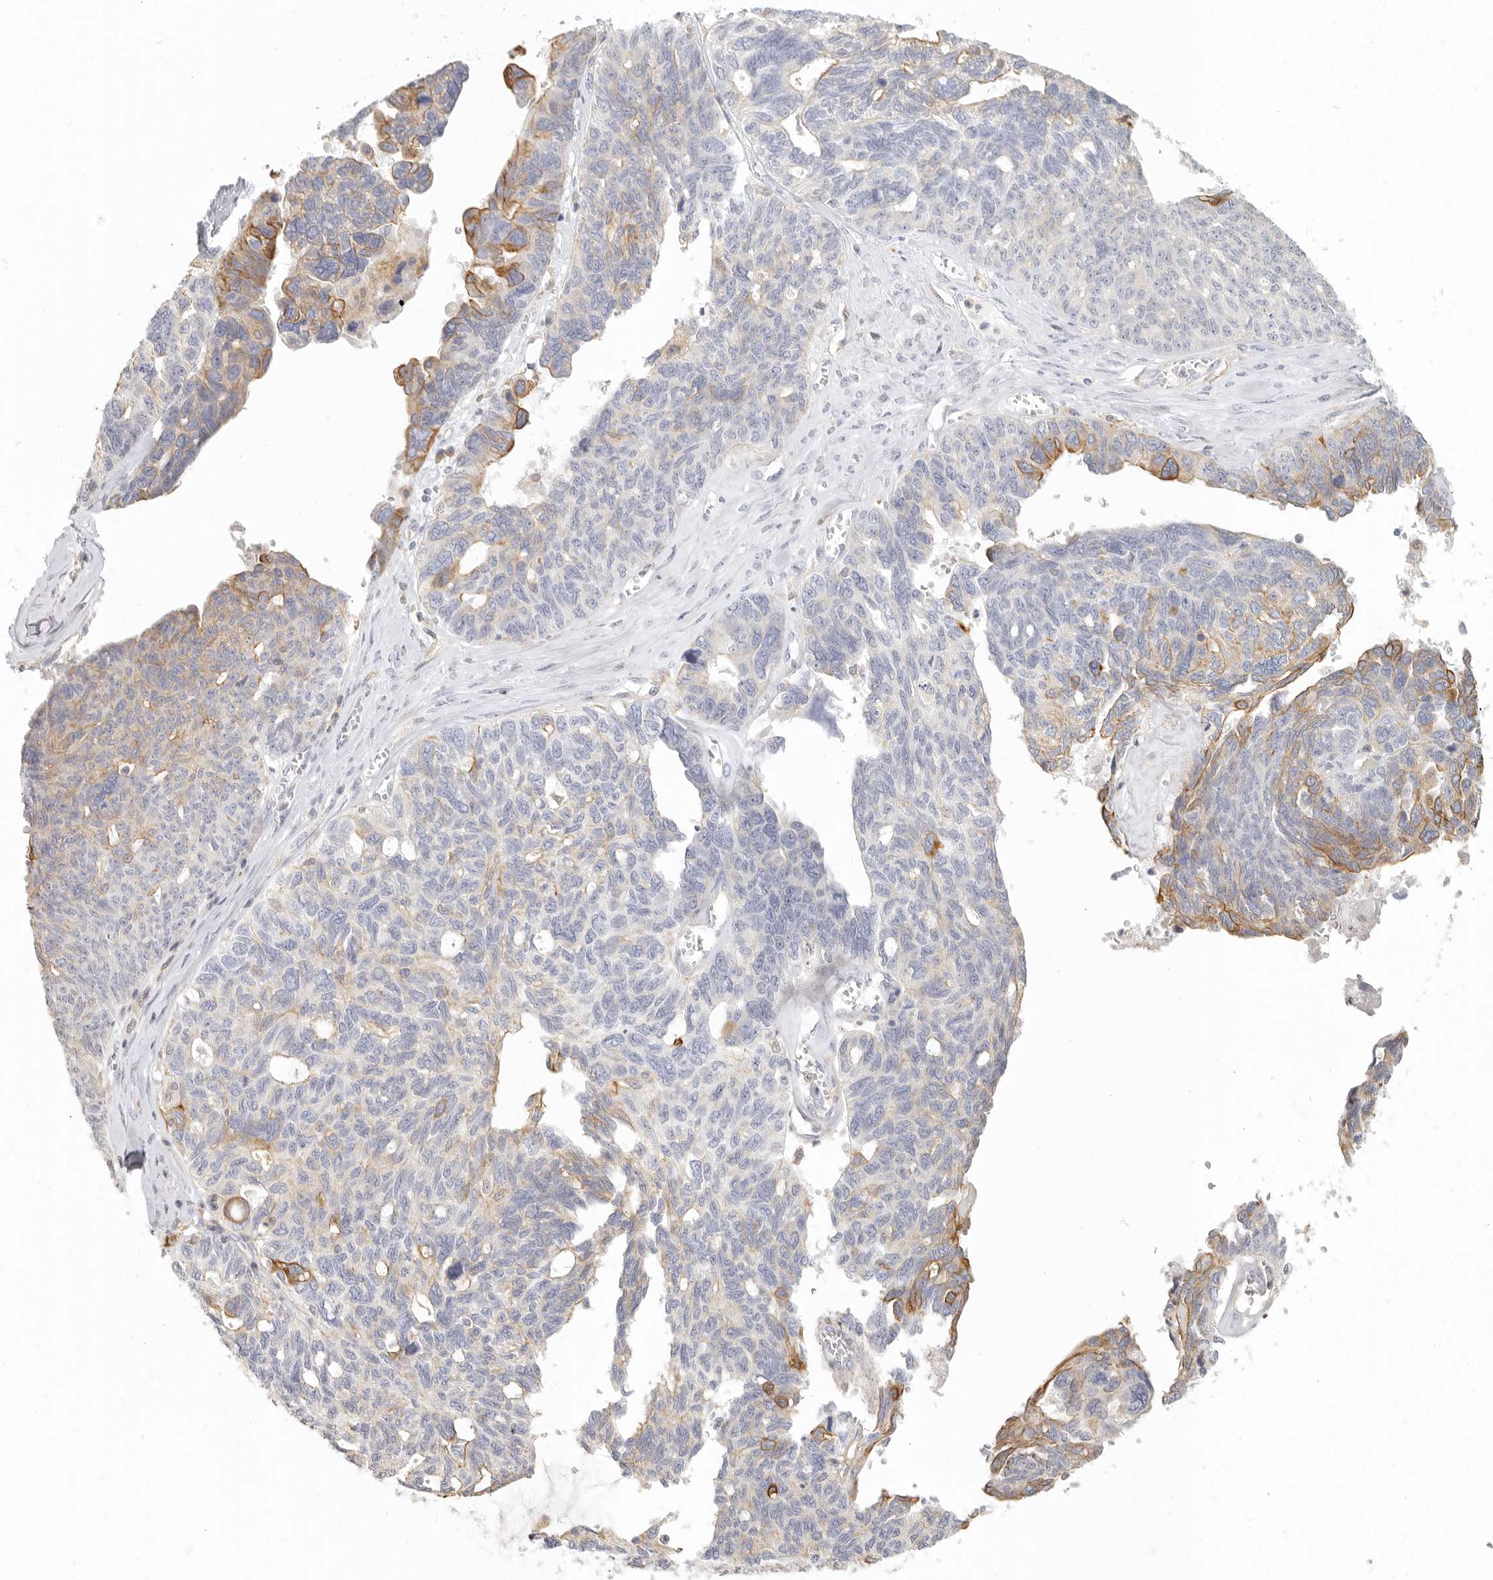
{"staining": {"intensity": "moderate", "quantity": "25%-75%", "location": "cytoplasmic/membranous"}, "tissue": "ovarian cancer", "cell_type": "Tumor cells", "image_type": "cancer", "snomed": [{"axis": "morphology", "description": "Cystadenocarcinoma, serous, NOS"}, {"axis": "topography", "description": "Ovary"}], "caption": "A brown stain shows moderate cytoplasmic/membranous expression of a protein in human ovarian cancer (serous cystadenocarcinoma) tumor cells. Nuclei are stained in blue.", "gene": "NIBAN1", "patient": {"sex": "female", "age": 79}}